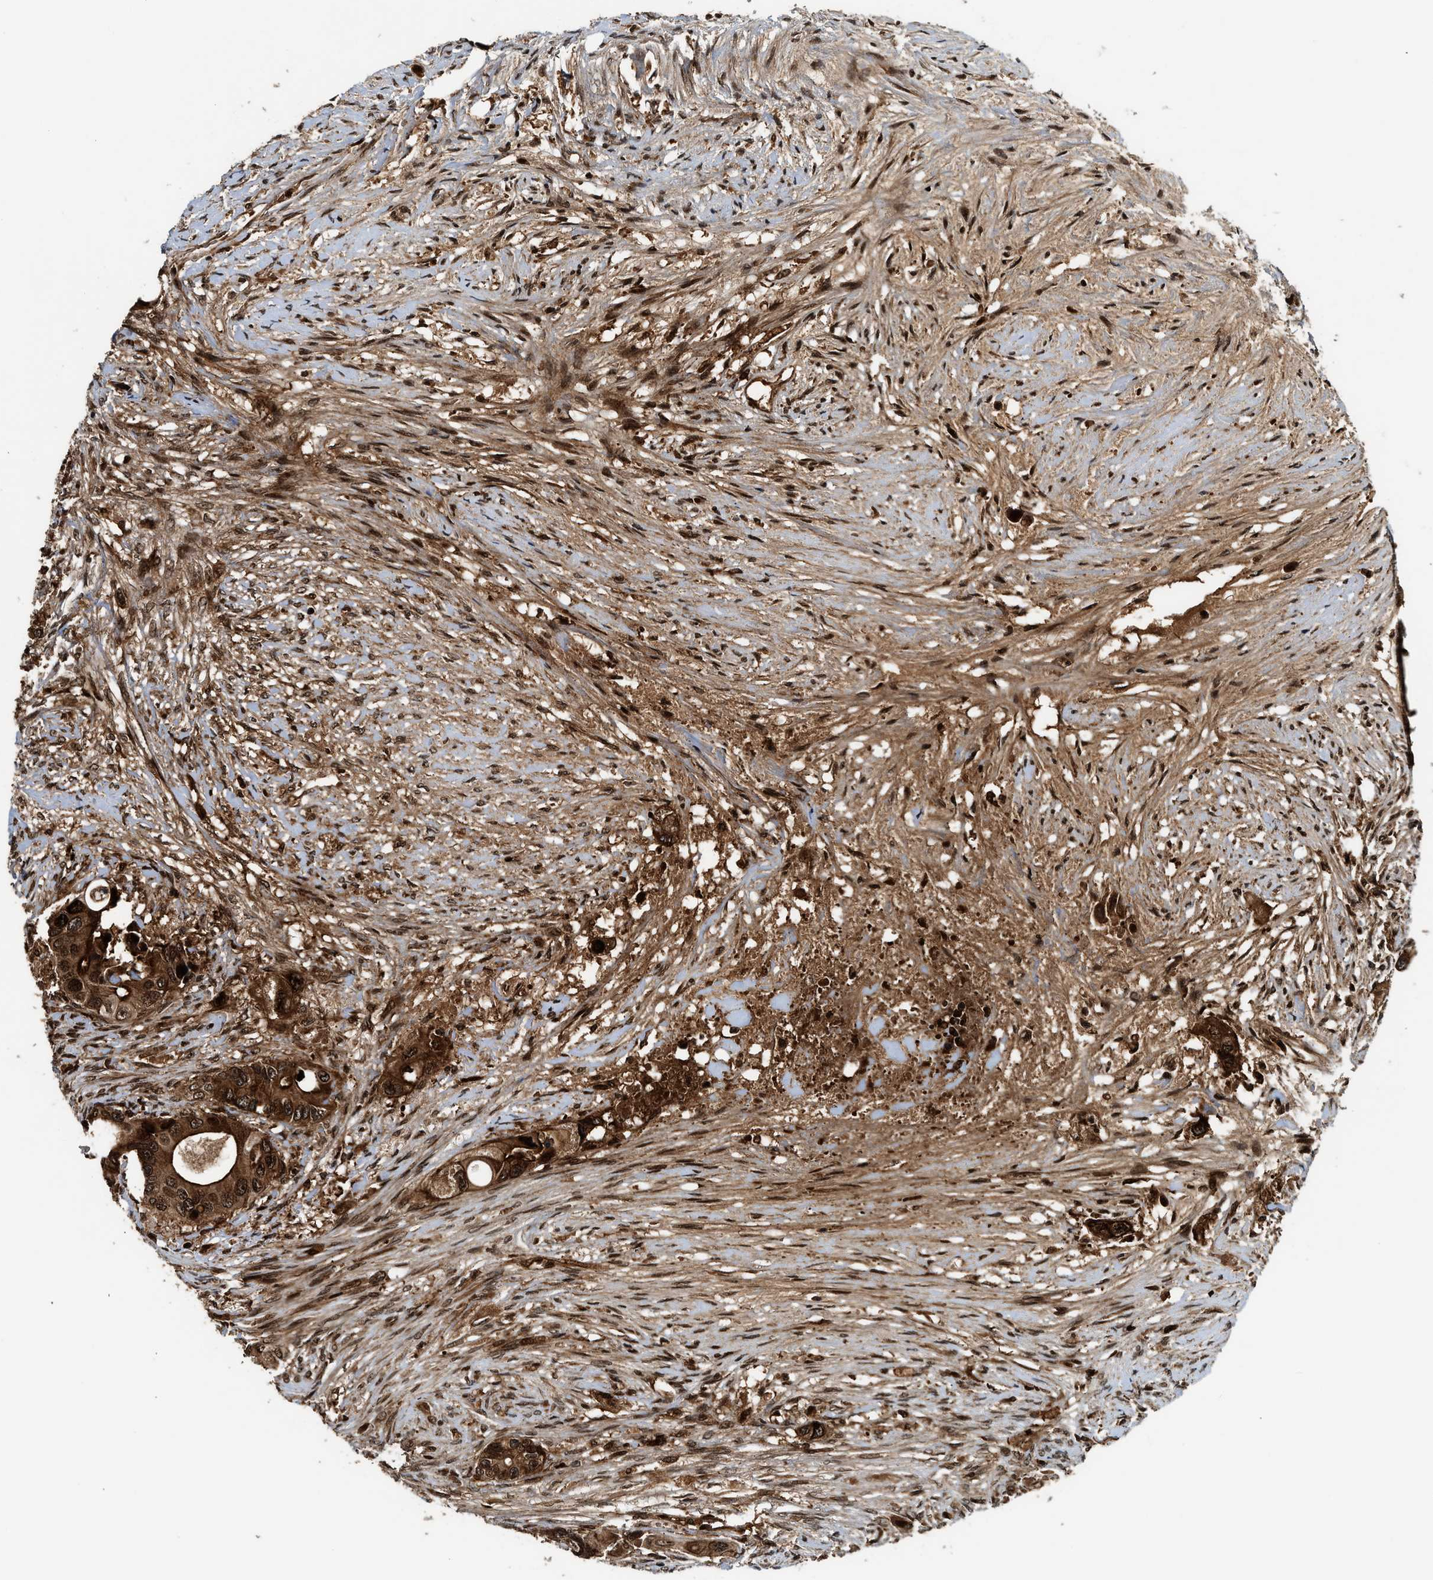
{"staining": {"intensity": "strong", "quantity": ">75%", "location": "cytoplasmic/membranous,nuclear"}, "tissue": "colorectal cancer", "cell_type": "Tumor cells", "image_type": "cancer", "snomed": [{"axis": "morphology", "description": "Adenocarcinoma, NOS"}, {"axis": "topography", "description": "Colon"}], "caption": "Protein expression analysis of colorectal adenocarcinoma exhibits strong cytoplasmic/membranous and nuclear staining in about >75% of tumor cells.", "gene": "MDM2", "patient": {"sex": "female", "age": 57}}